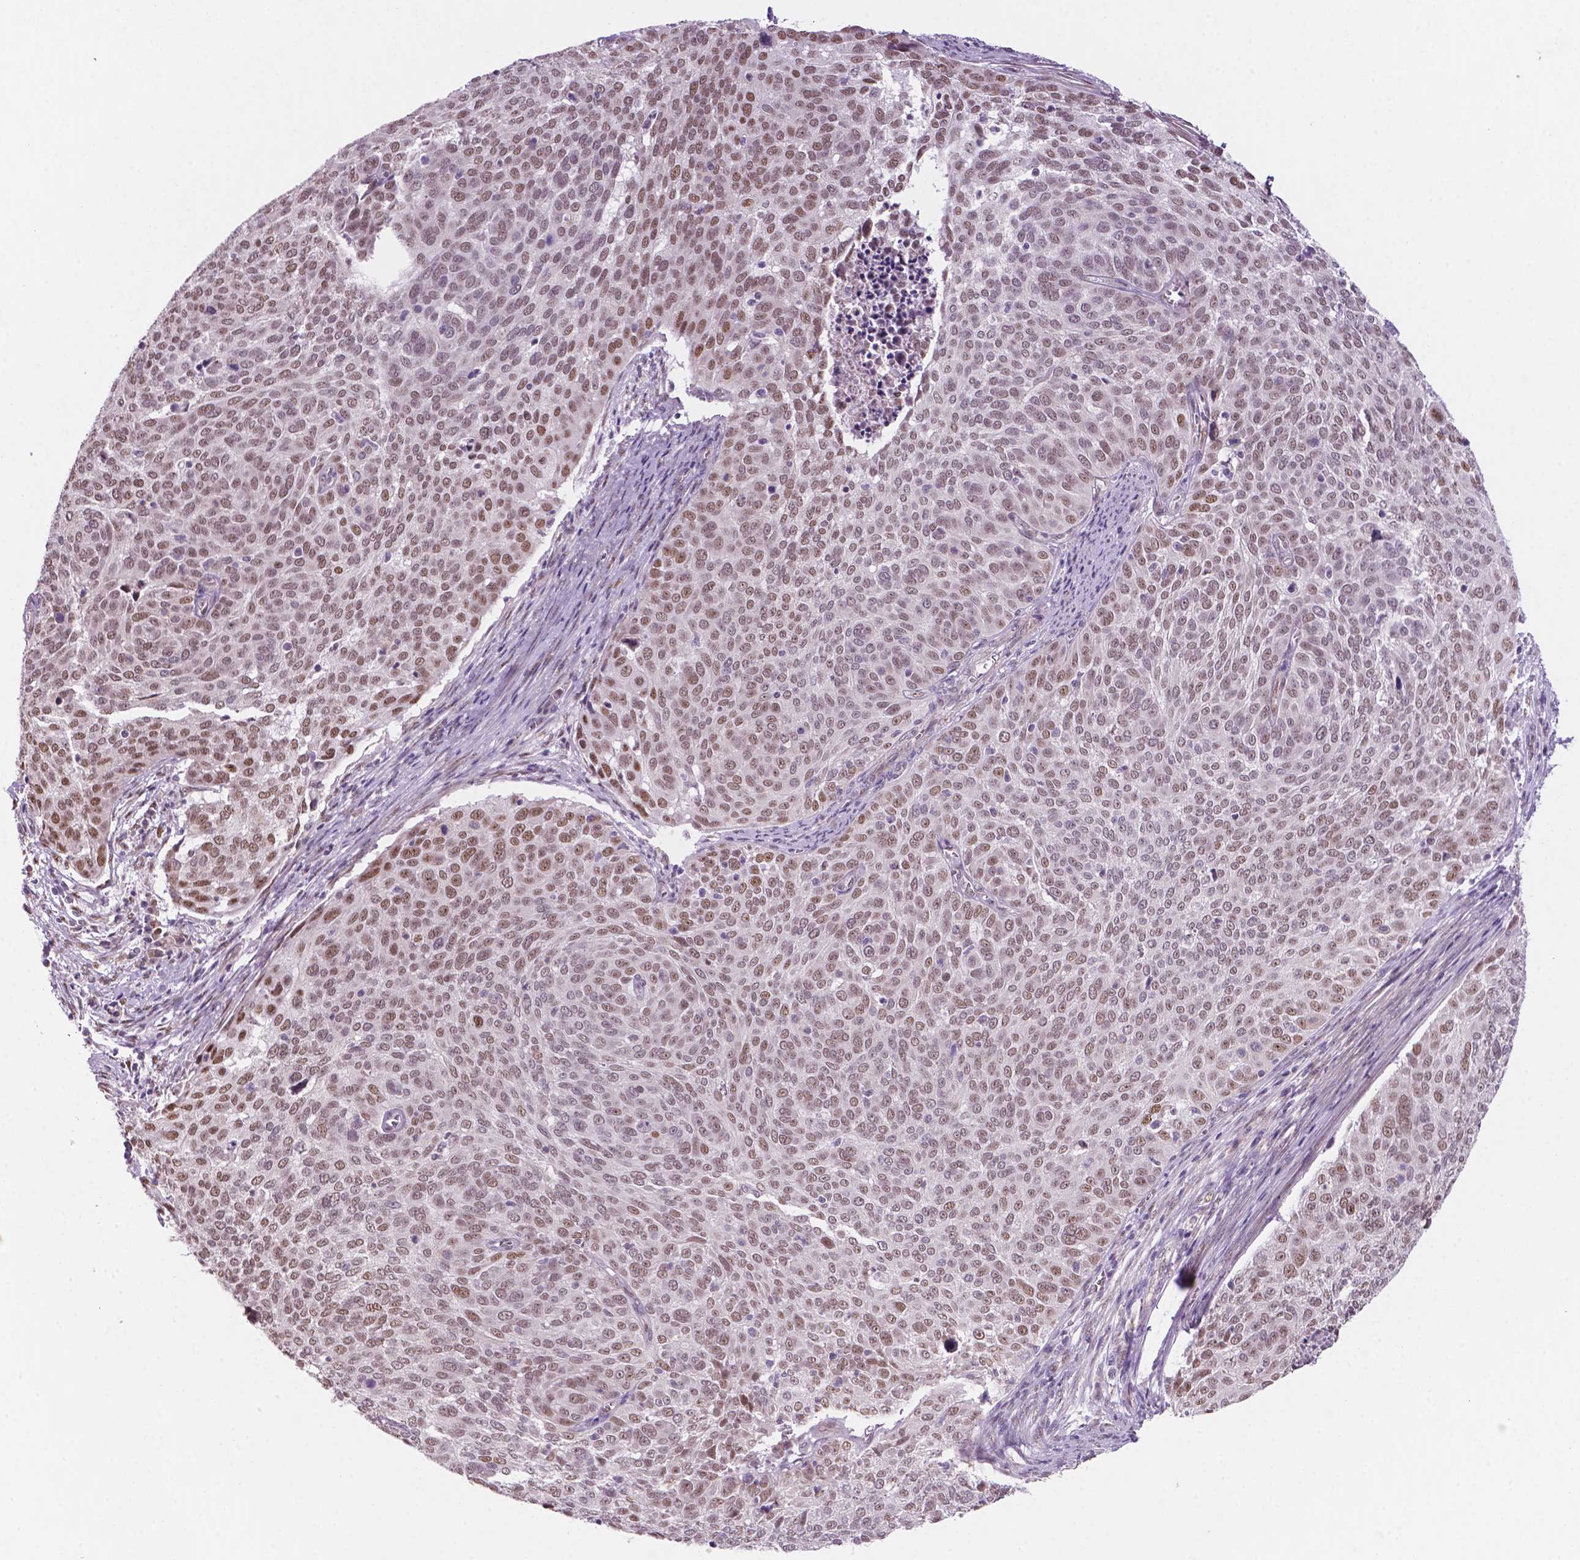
{"staining": {"intensity": "moderate", "quantity": ">75%", "location": "nuclear"}, "tissue": "cervical cancer", "cell_type": "Tumor cells", "image_type": "cancer", "snomed": [{"axis": "morphology", "description": "Squamous cell carcinoma, NOS"}, {"axis": "topography", "description": "Cervix"}], "caption": "Moderate nuclear protein staining is seen in approximately >75% of tumor cells in squamous cell carcinoma (cervical).", "gene": "C18orf21", "patient": {"sex": "female", "age": 39}}